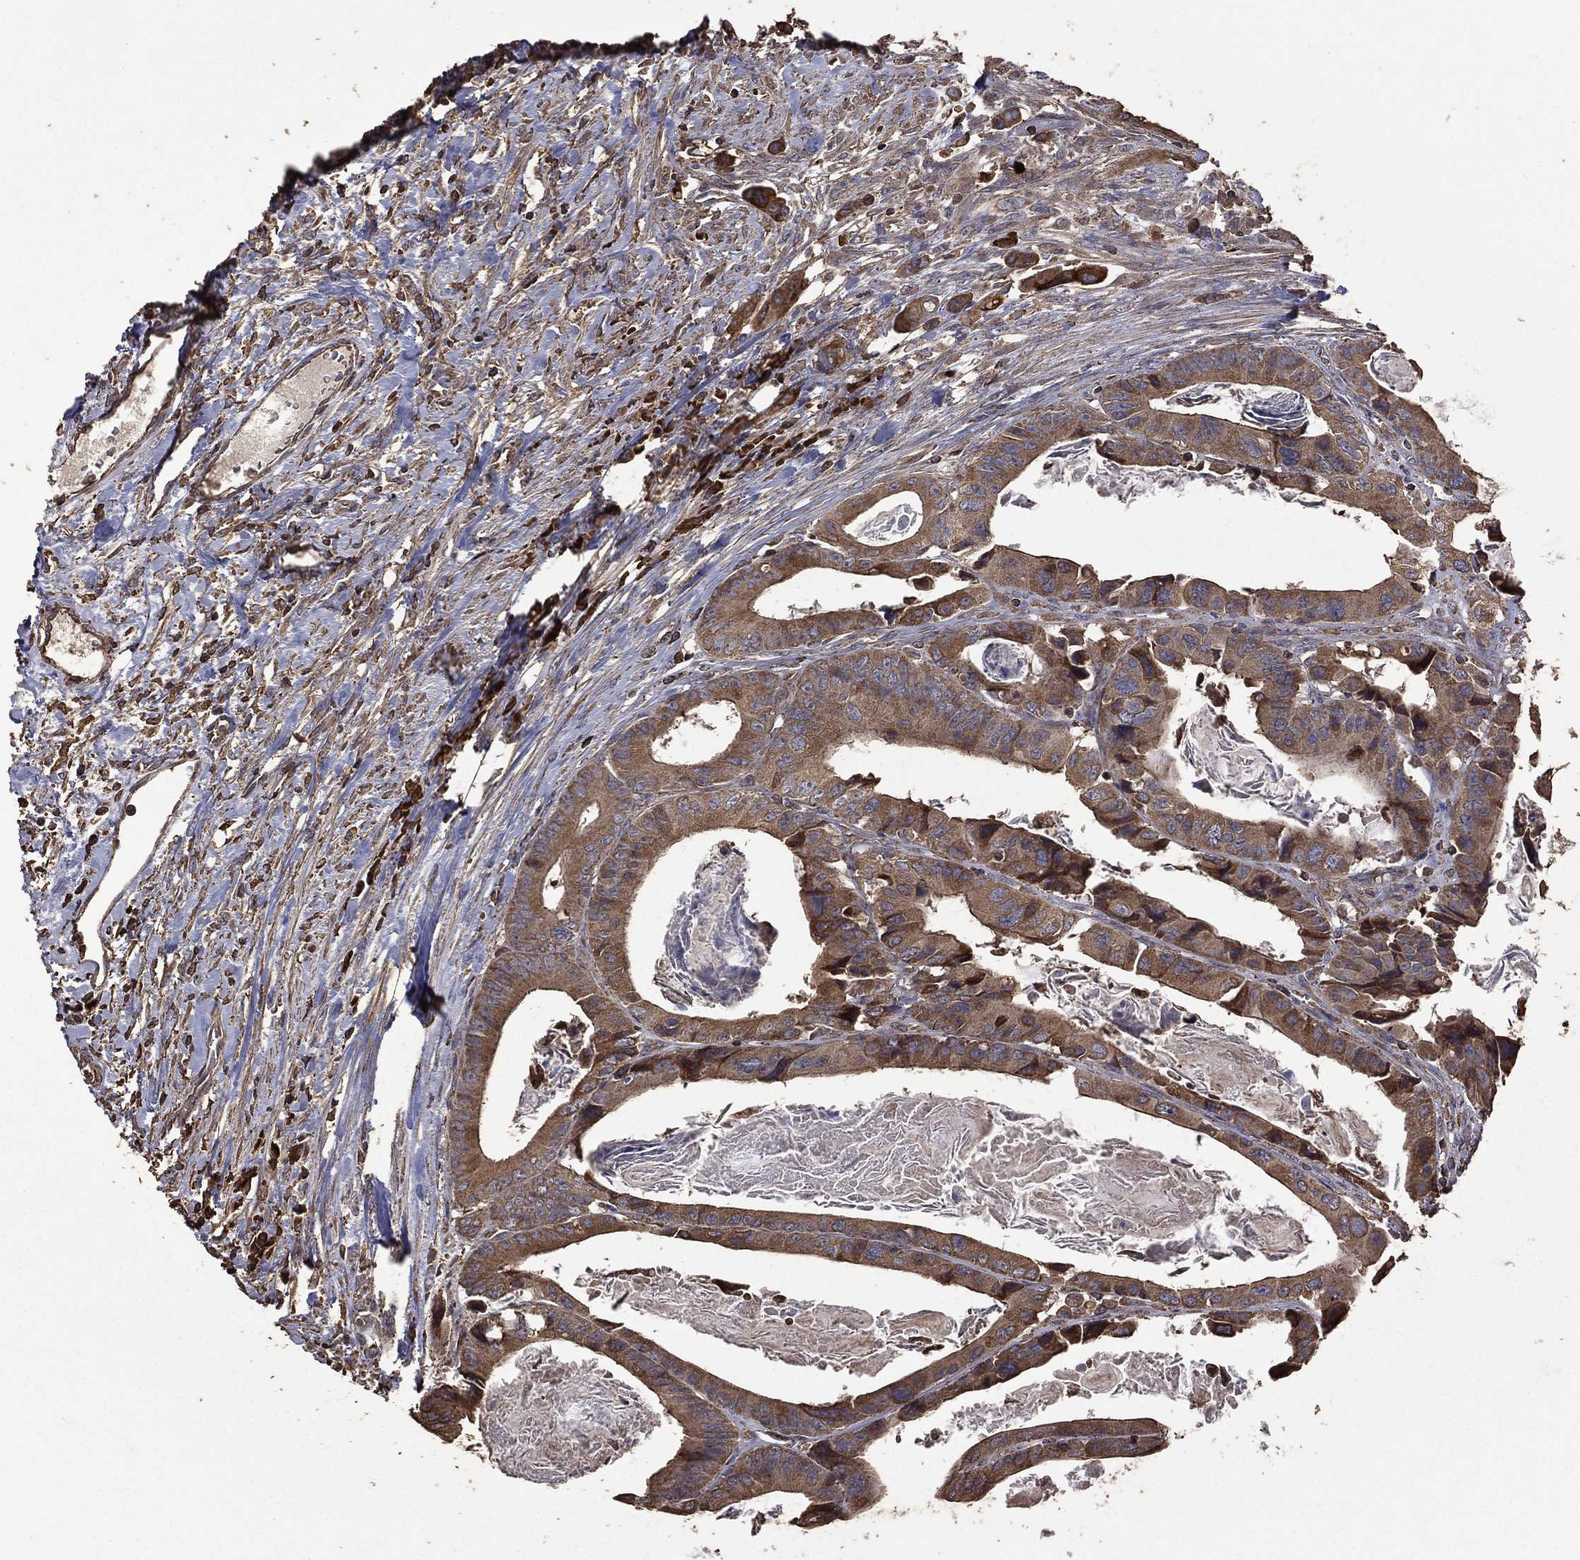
{"staining": {"intensity": "strong", "quantity": ">75%", "location": "cytoplasmic/membranous"}, "tissue": "colorectal cancer", "cell_type": "Tumor cells", "image_type": "cancer", "snomed": [{"axis": "morphology", "description": "Adenocarcinoma, NOS"}, {"axis": "topography", "description": "Rectum"}], "caption": "Strong cytoplasmic/membranous expression is appreciated in about >75% of tumor cells in adenocarcinoma (colorectal).", "gene": "METTL27", "patient": {"sex": "male", "age": 64}}